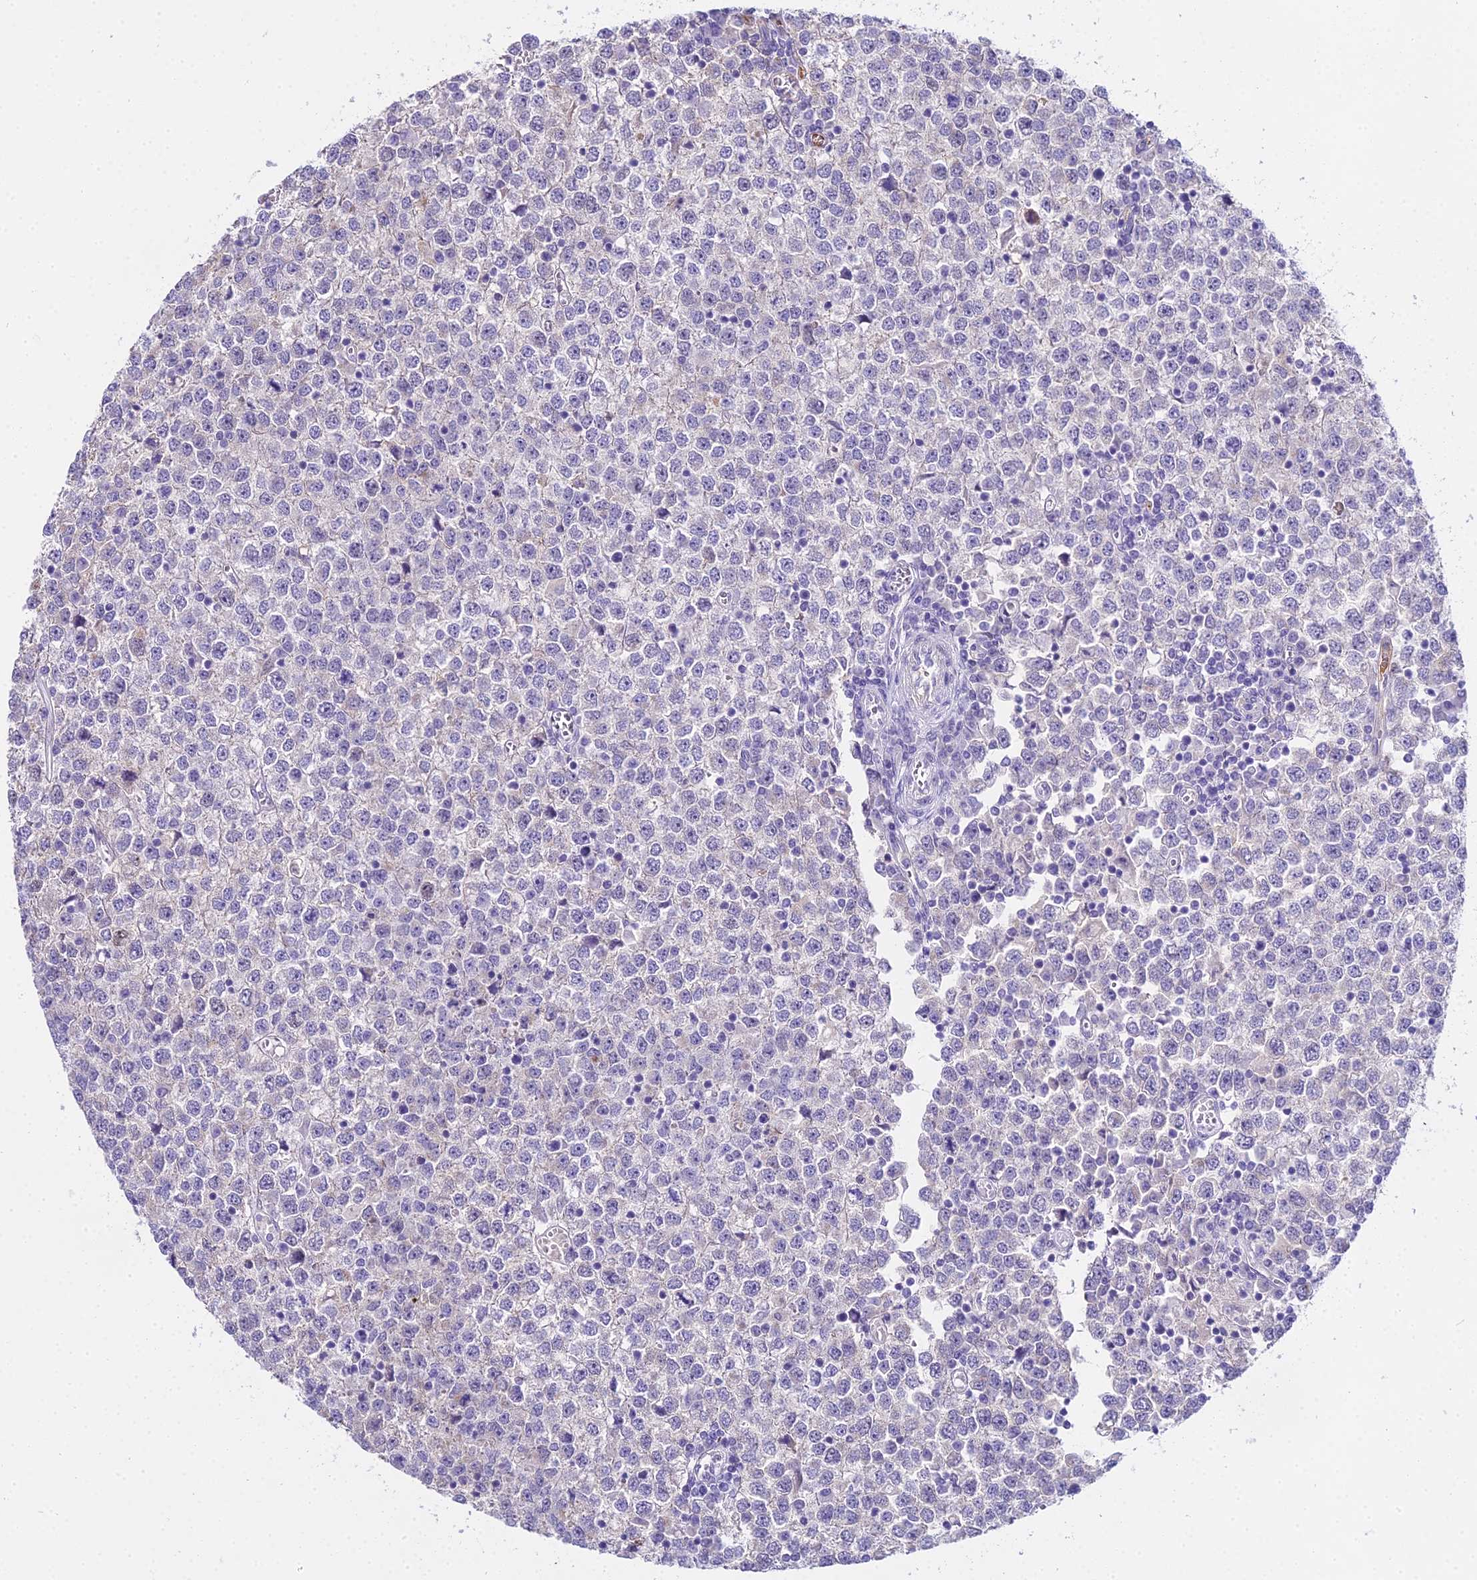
{"staining": {"intensity": "negative", "quantity": "none", "location": "none"}, "tissue": "testis cancer", "cell_type": "Tumor cells", "image_type": "cancer", "snomed": [{"axis": "morphology", "description": "Seminoma, NOS"}, {"axis": "topography", "description": "Testis"}], "caption": "Photomicrograph shows no protein expression in tumor cells of testis cancer (seminoma) tissue. (DAB (3,3'-diaminobenzidine) IHC with hematoxylin counter stain).", "gene": "MAT2A", "patient": {"sex": "male", "age": 65}}